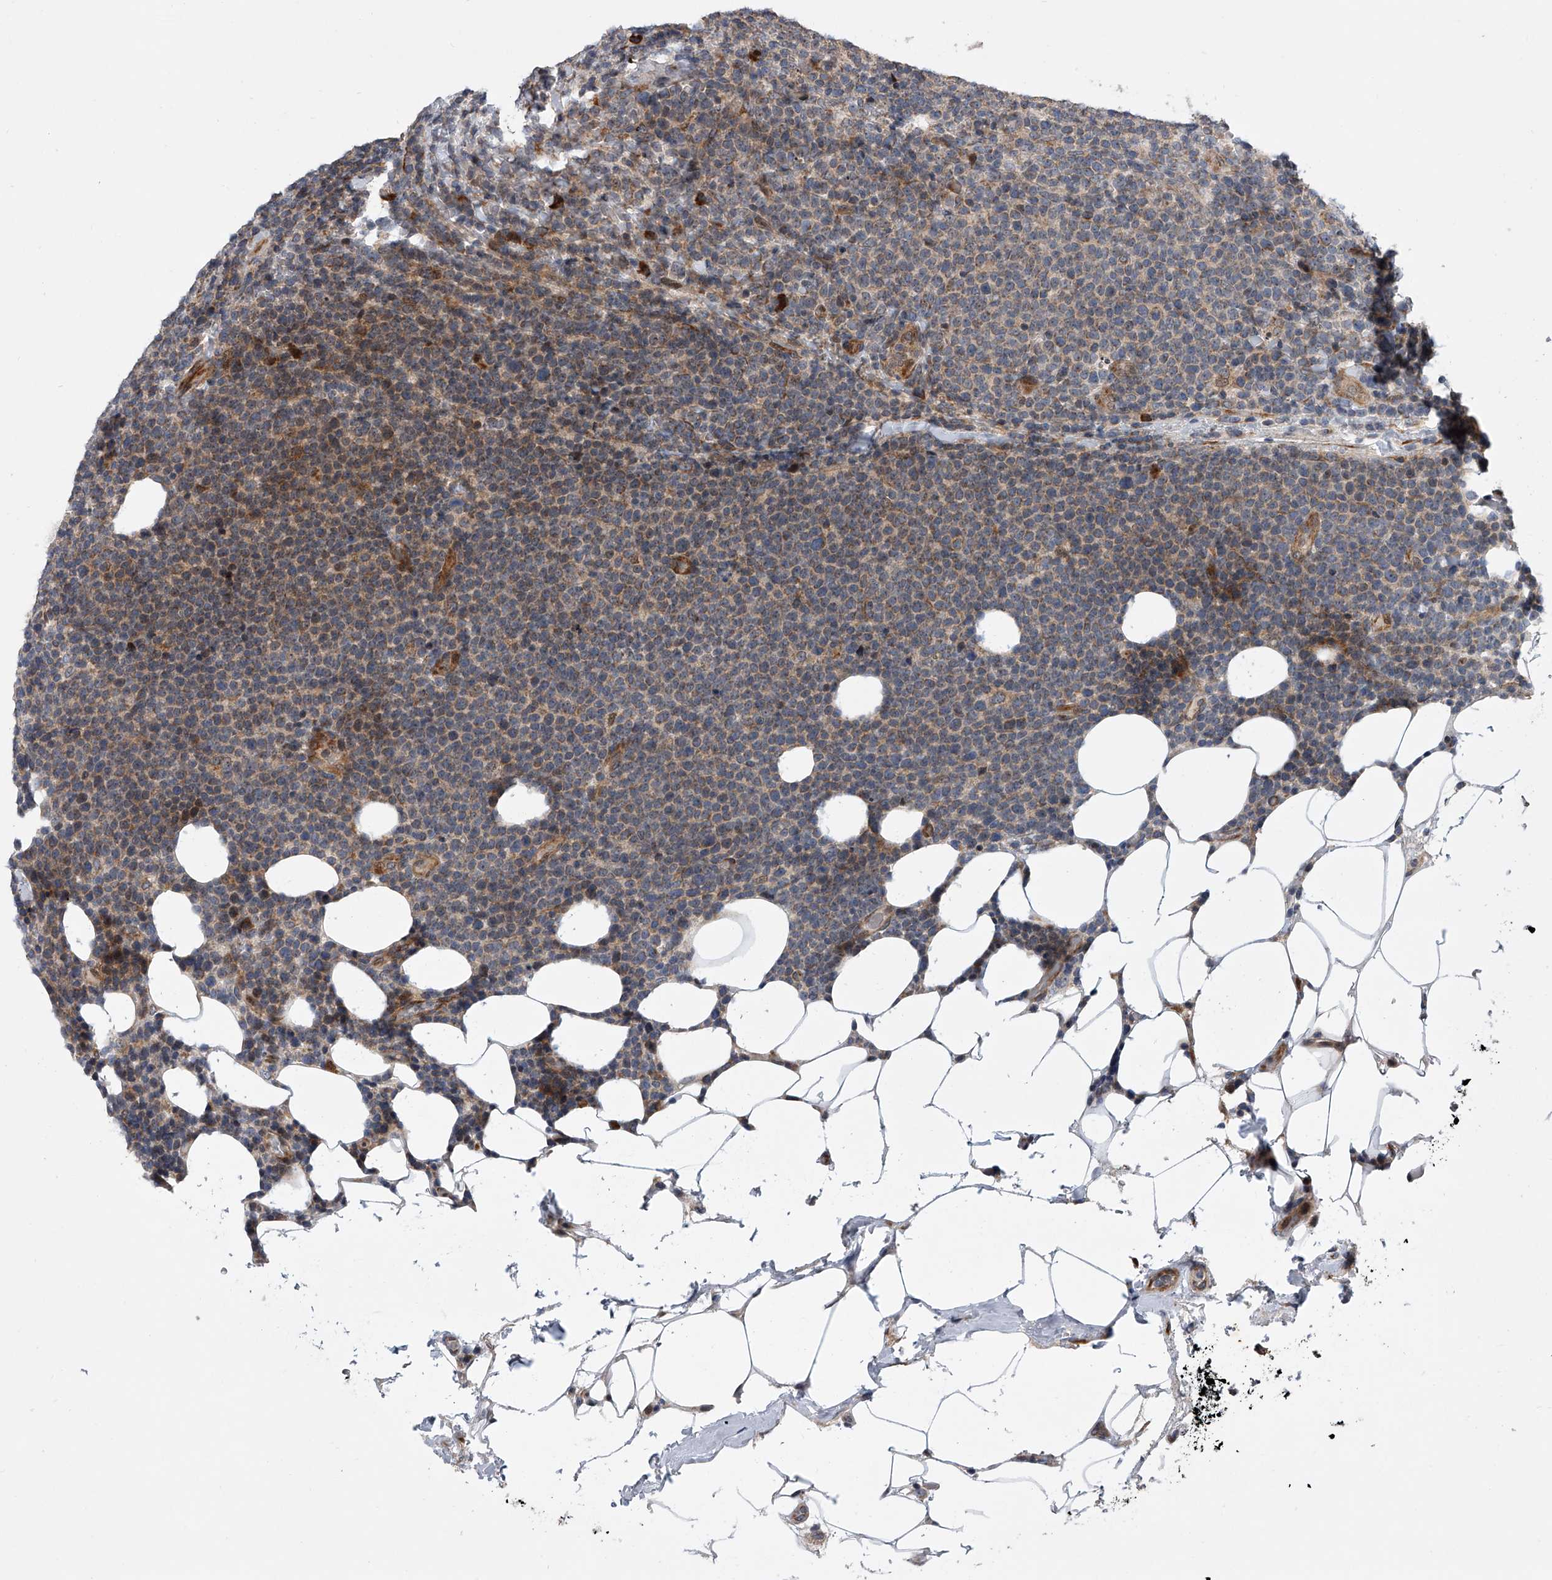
{"staining": {"intensity": "weak", "quantity": ">75%", "location": "cytoplasmic/membranous"}, "tissue": "lymphoma", "cell_type": "Tumor cells", "image_type": "cancer", "snomed": [{"axis": "morphology", "description": "Malignant lymphoma, non-Hodgkin's type, High grade"}, {"axis": "topography", "description": "Lymph node"}], "caption": "This histopathology image exhibits lymphoma stained with immunohistochemistry to label a protein in brown. The cytoplasmic/membranous of tumor cells show weak positivity for the protein. Nuclei are counter-stained blue.", "gene": "DLGAP2", "patient": {"sex": "male", "age": 61}}